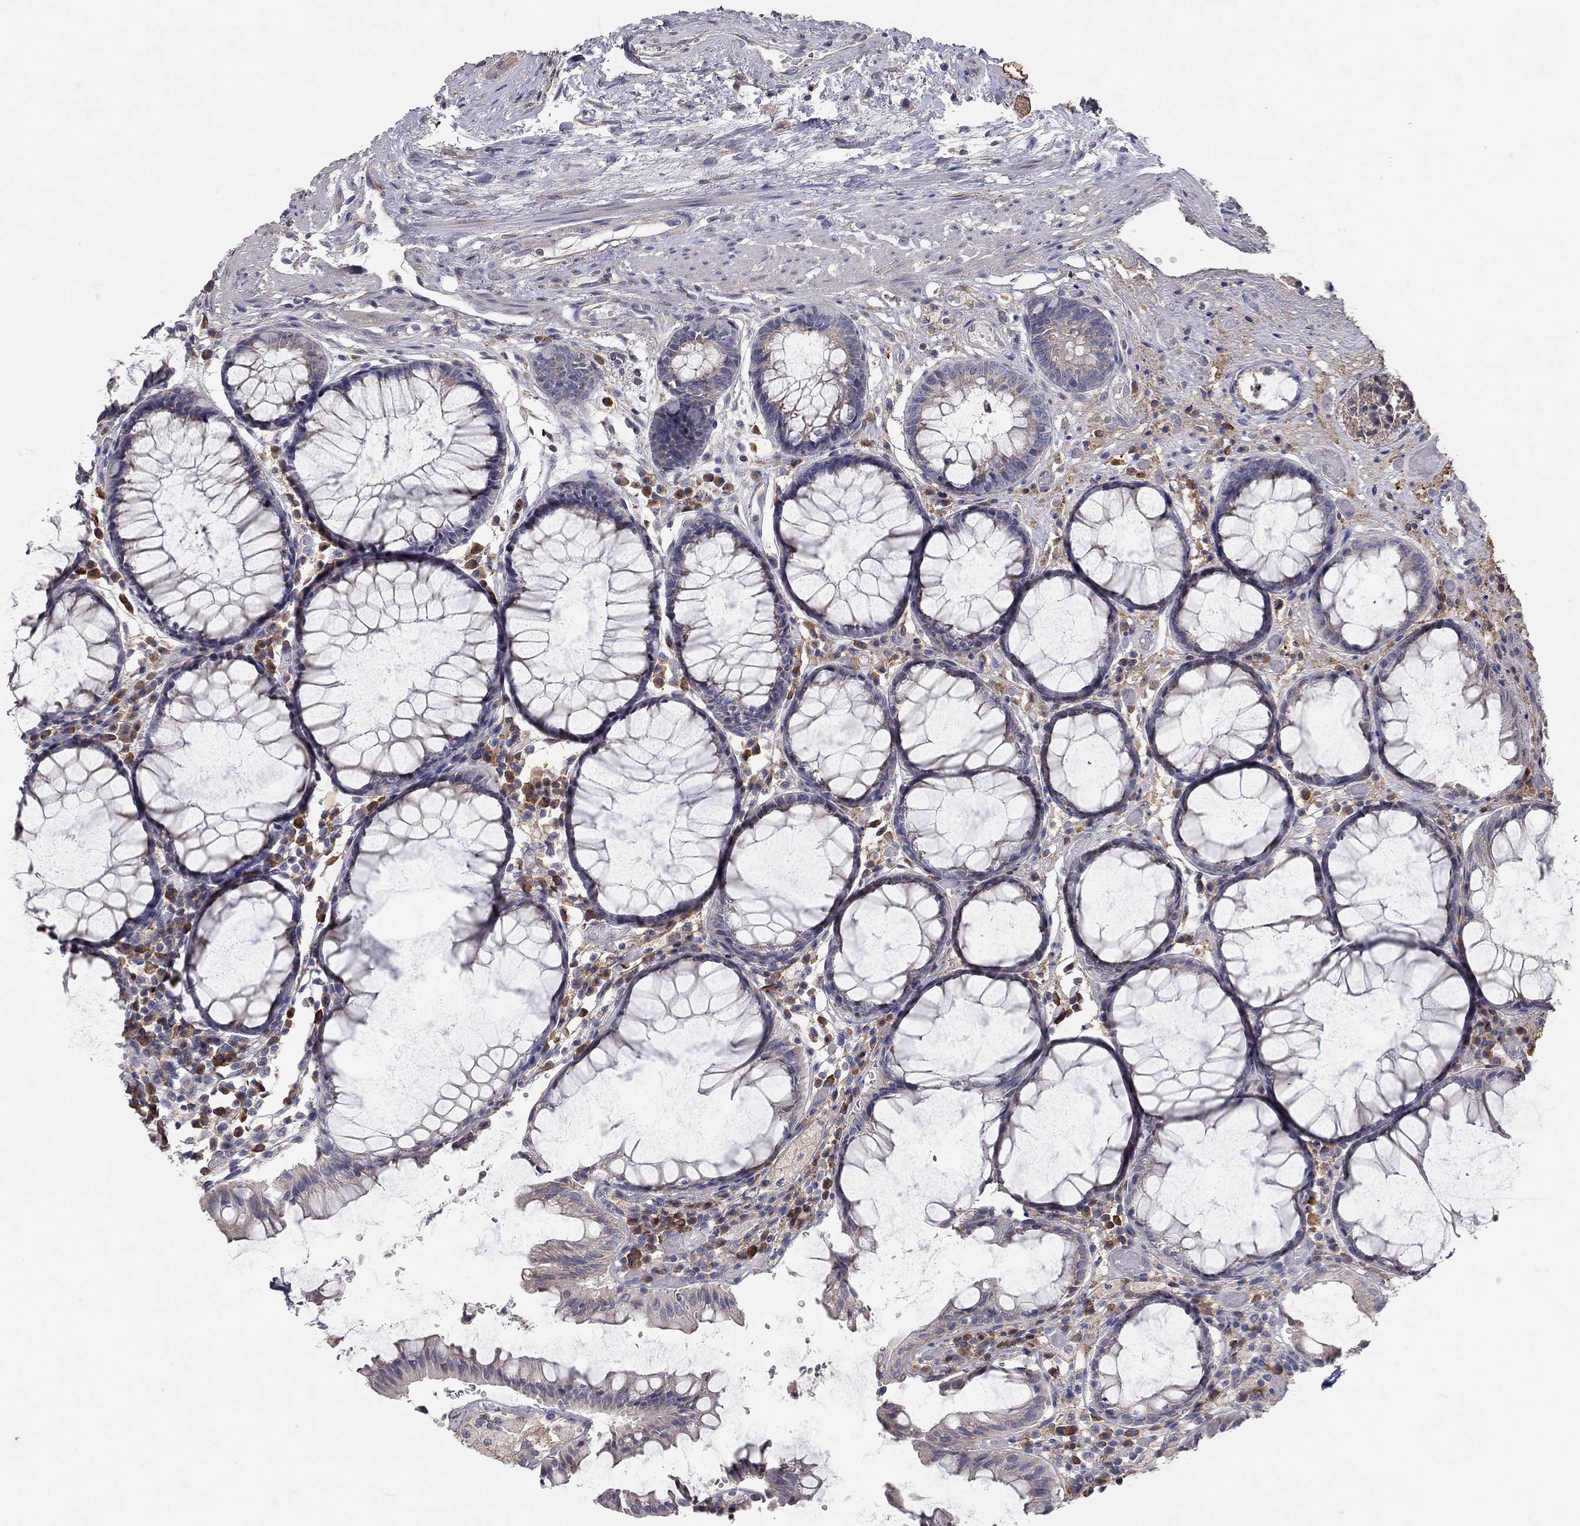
{"staining": {"intensity": "negative", "quantity": "none", "location": "none"}, "tissue": "rectum", "cell_type": "Glandular cells", "image_type": "normal", "snomed": [{"axis": "morphology", "description": "Normal tissue, NOS"}, {"axis": "topography", "description": "Rectum"}], "caption": "Immunohistochemistry (IHC) of normal human rectum exhibits no expression in glandular cells.", "gene": "XAGE2", "patient": {"sex": "female", "age": 68}}